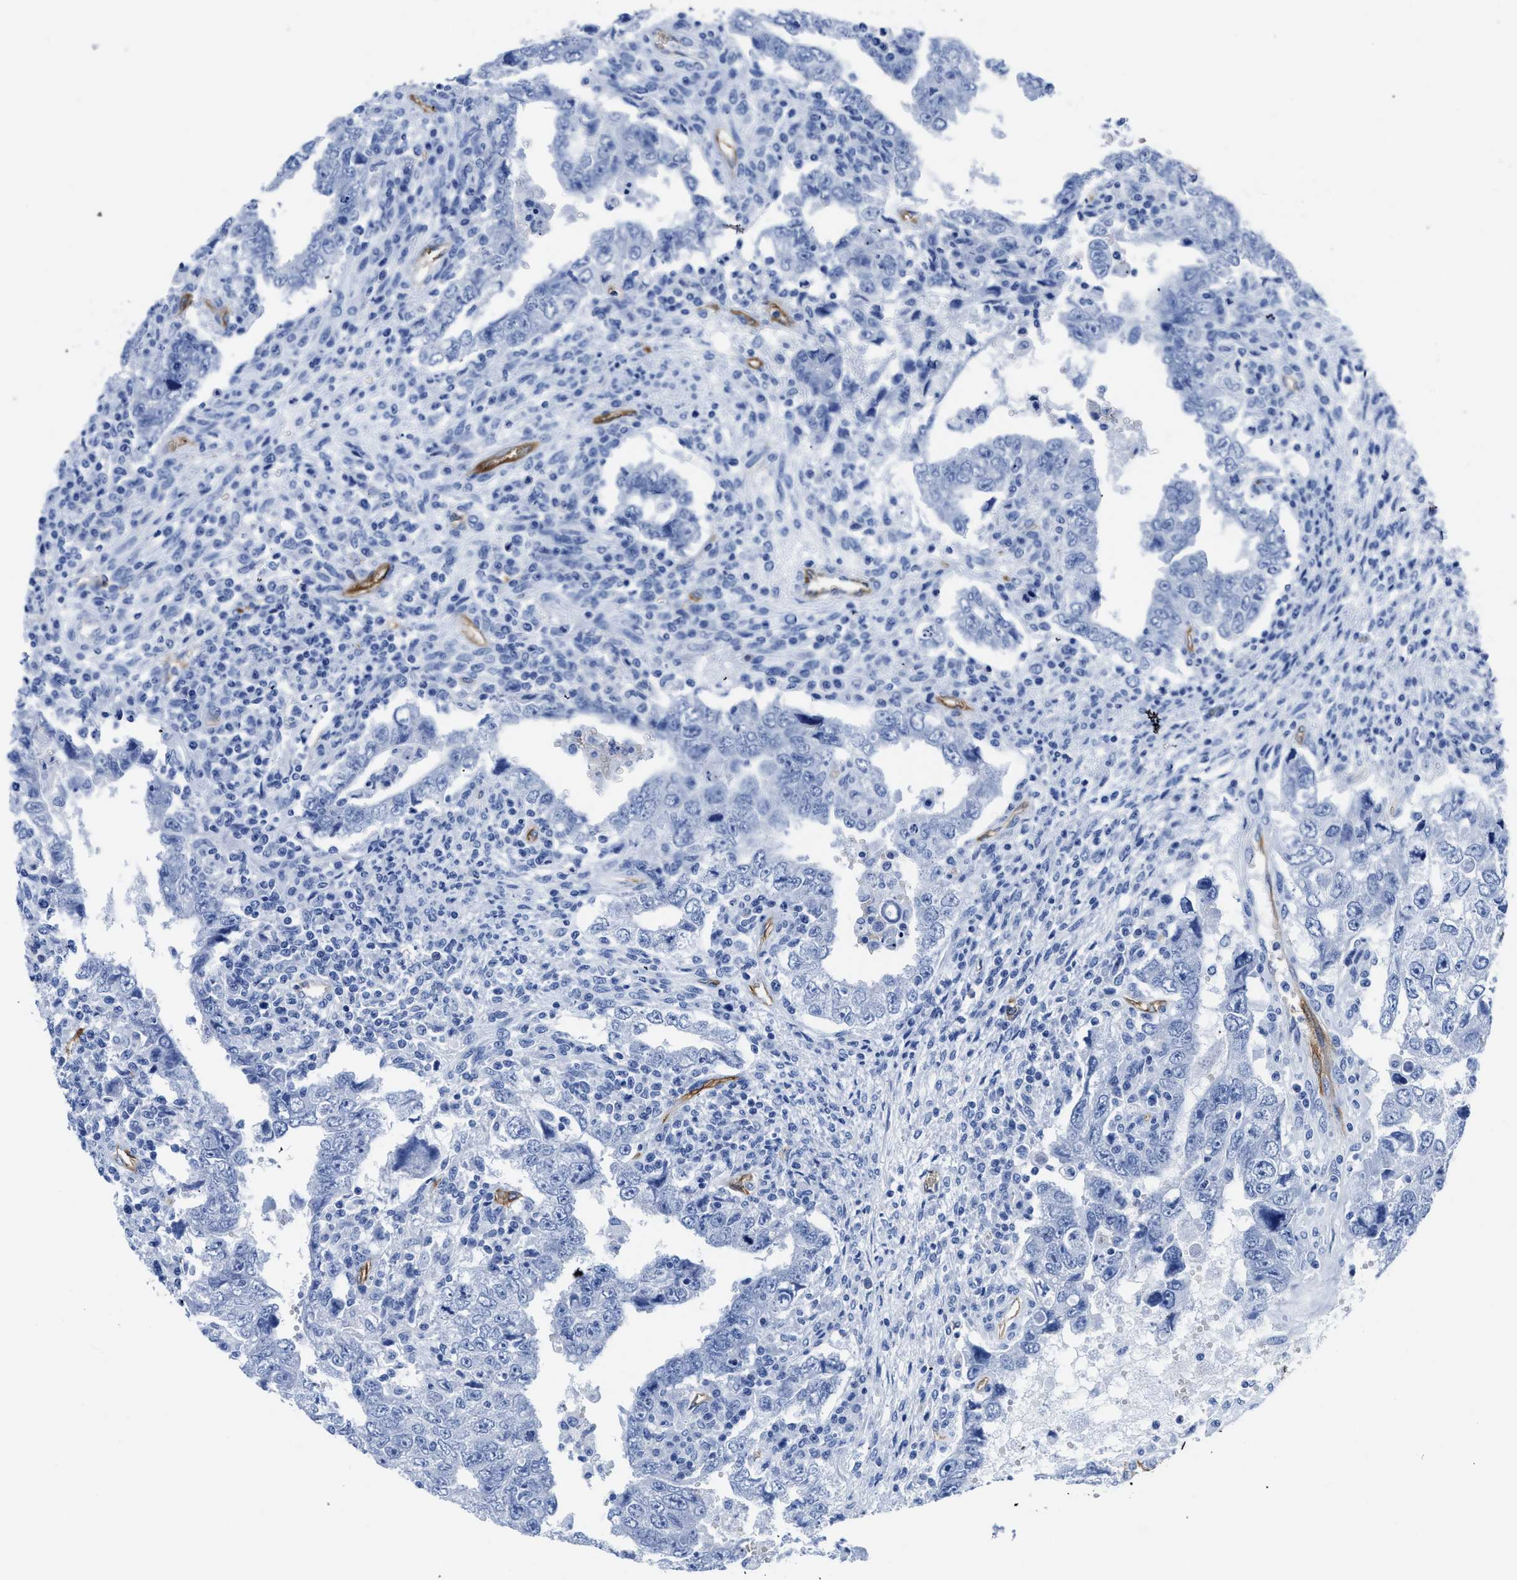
{"staining": {"intensity": "negative", "quantity": "none", "location": "none"}, "tissue": "testis cancer", "cell_type": "Tumor cells", "image_type": "cancer", "snomed": [{"axis": "morphology", "description": "Carcinoma, Embryonal, NOS"}, {"axis": "topography", "description": "Testis"}], "caption": "An immunohistochemistry histopathology image of testis cancer is shown. There is no staining in tumor cells of testis cancer.", "gene": "AQP1", "patient": {"sex": "male", "age": 26}}